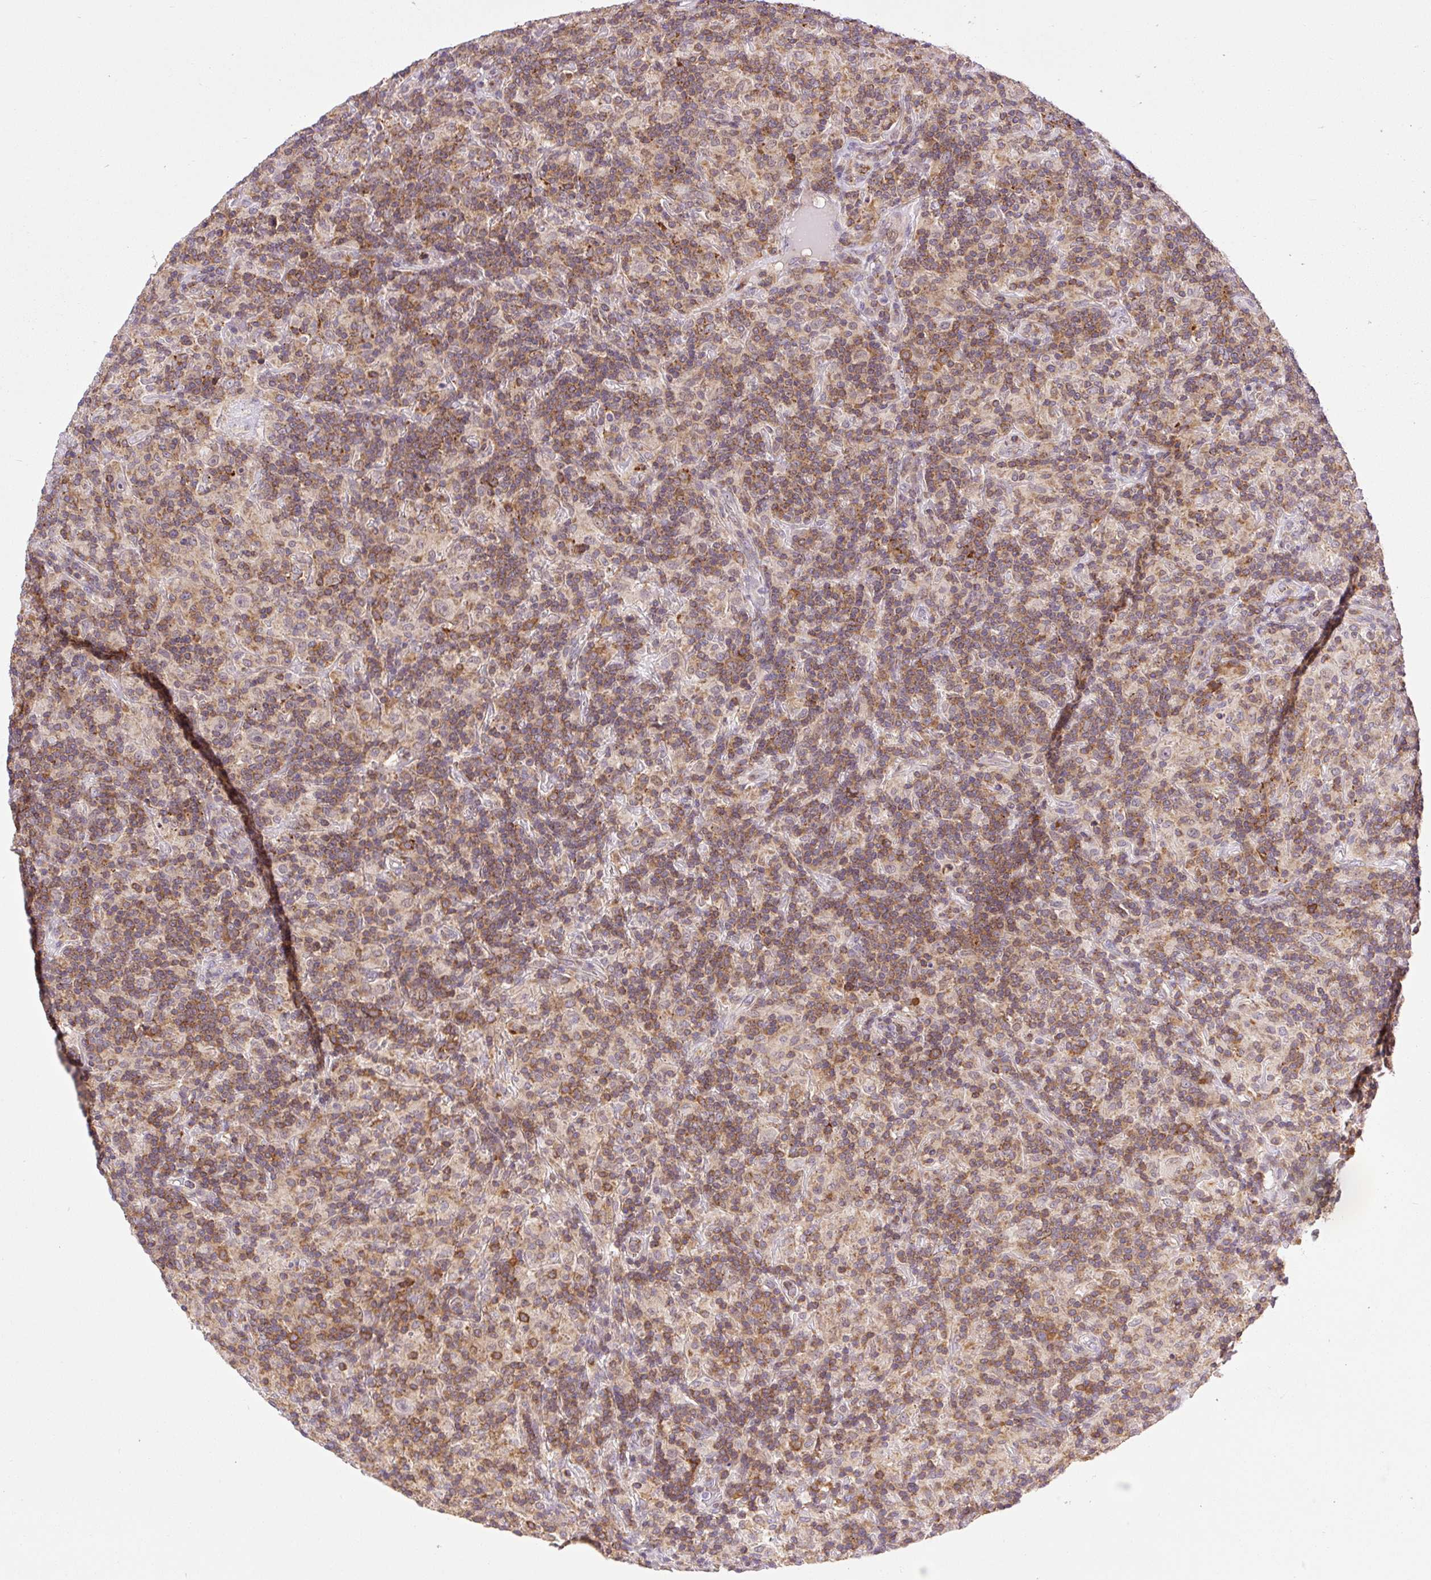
{"staining": {"intensity": "negative", "quantity": "none", "location": "none"}, "tissue": "lymphoma", "cell_type": "Tumor cells", "image_type": "cancer", "snomed": [{"axis": "morphology", "description": "Hodgkin's disease, NOS"}, {"axis": "topography", "description": "Lymph node"}], "caption": "There is no significant expression in tumor cells of lymphoma.", "gene": "CARD11", "patient": {"sex": "male", "age": 70}}